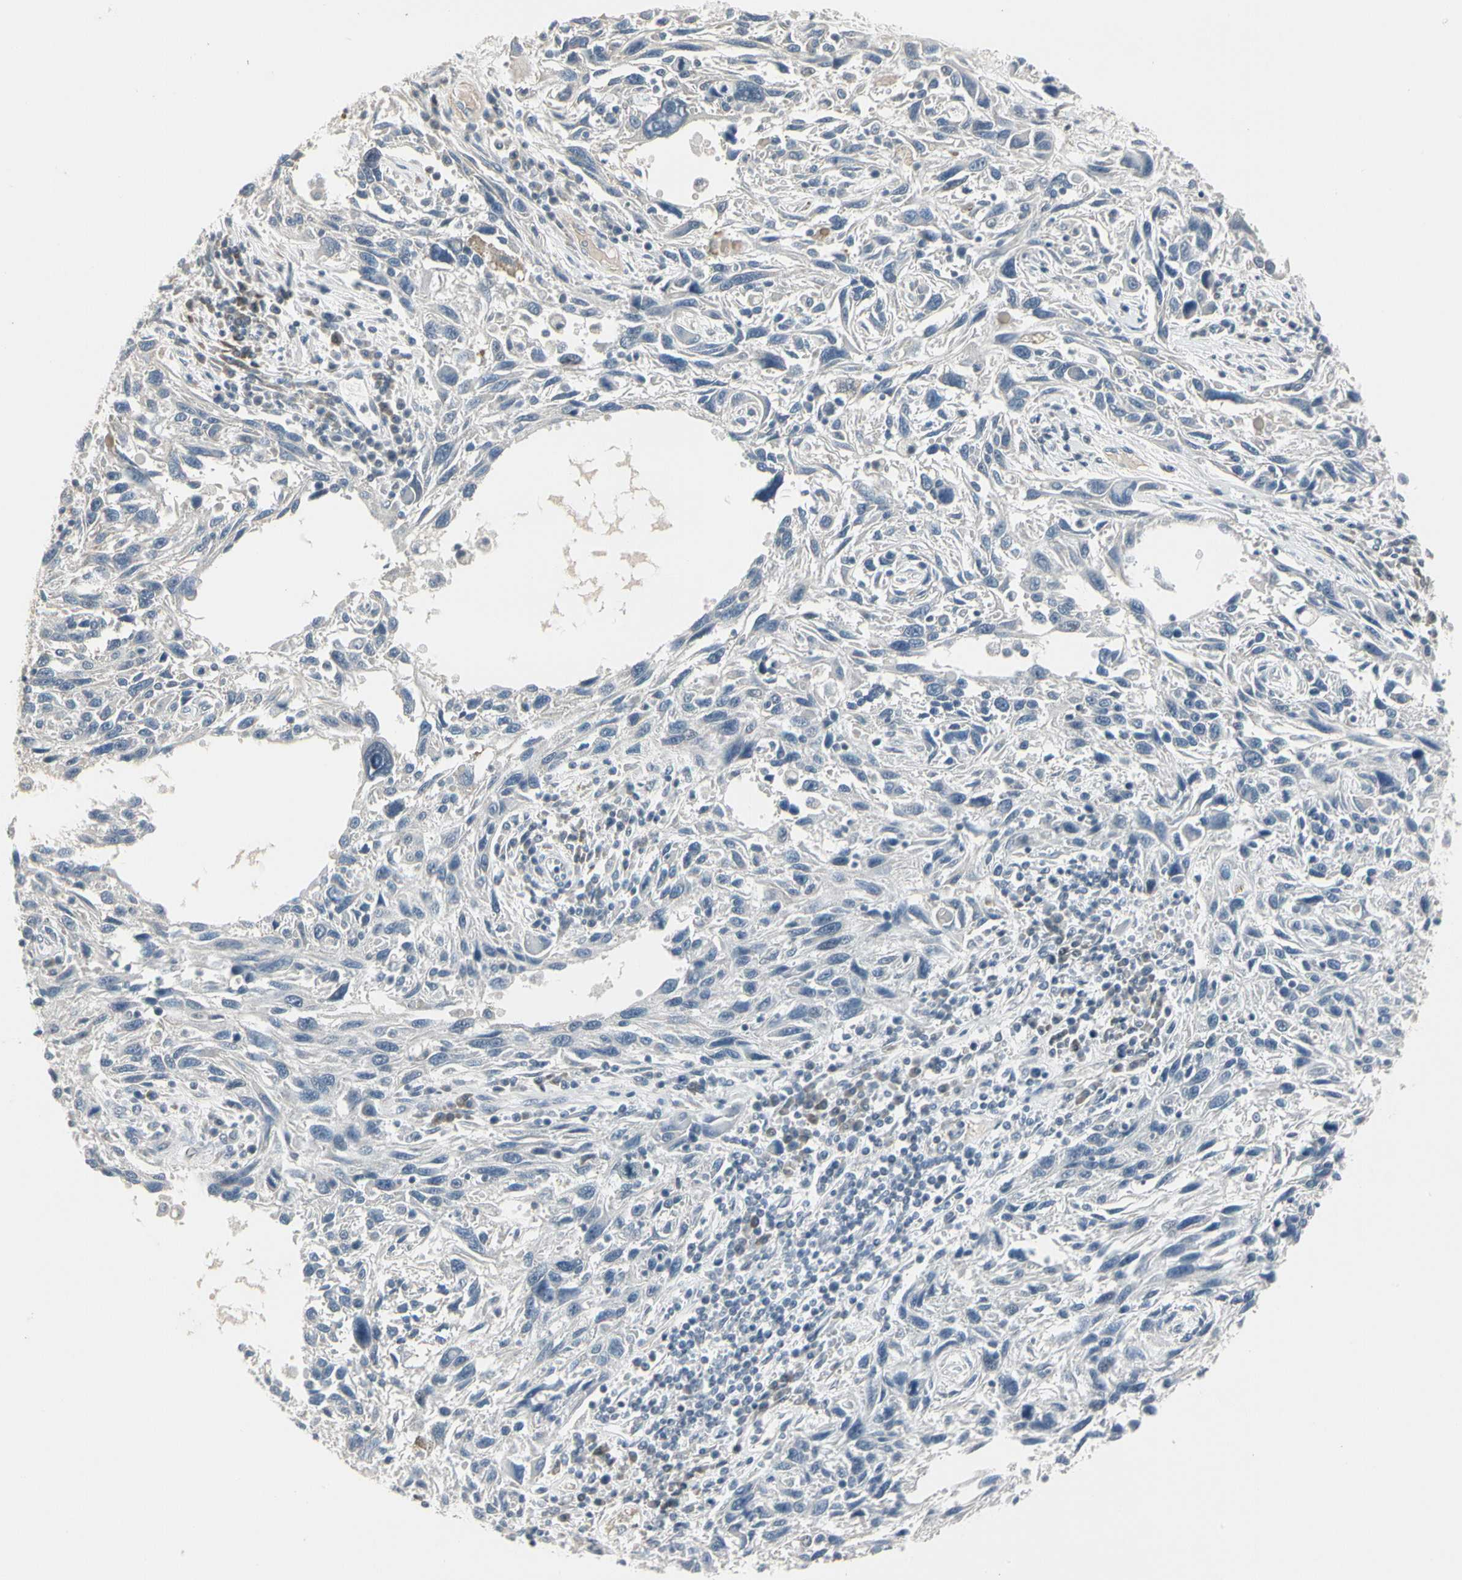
{"staining": {"intensity": "negative", "quantity": "none", "location": "none"}, "tissue": "melanoma", "cell_type": "Tumor cells", "image_type": "cancer", "snomed": [{"axis": "morphology", "description": "Malignant melanoma, NOS"}, {"axis": "topography", "description": "Skin"}], "caption": "Image shows no protein expression in tumor cells of malignant melanoma tissue.", "gene": "DMPK", "patient": {"sex": "male", "age": 53}}